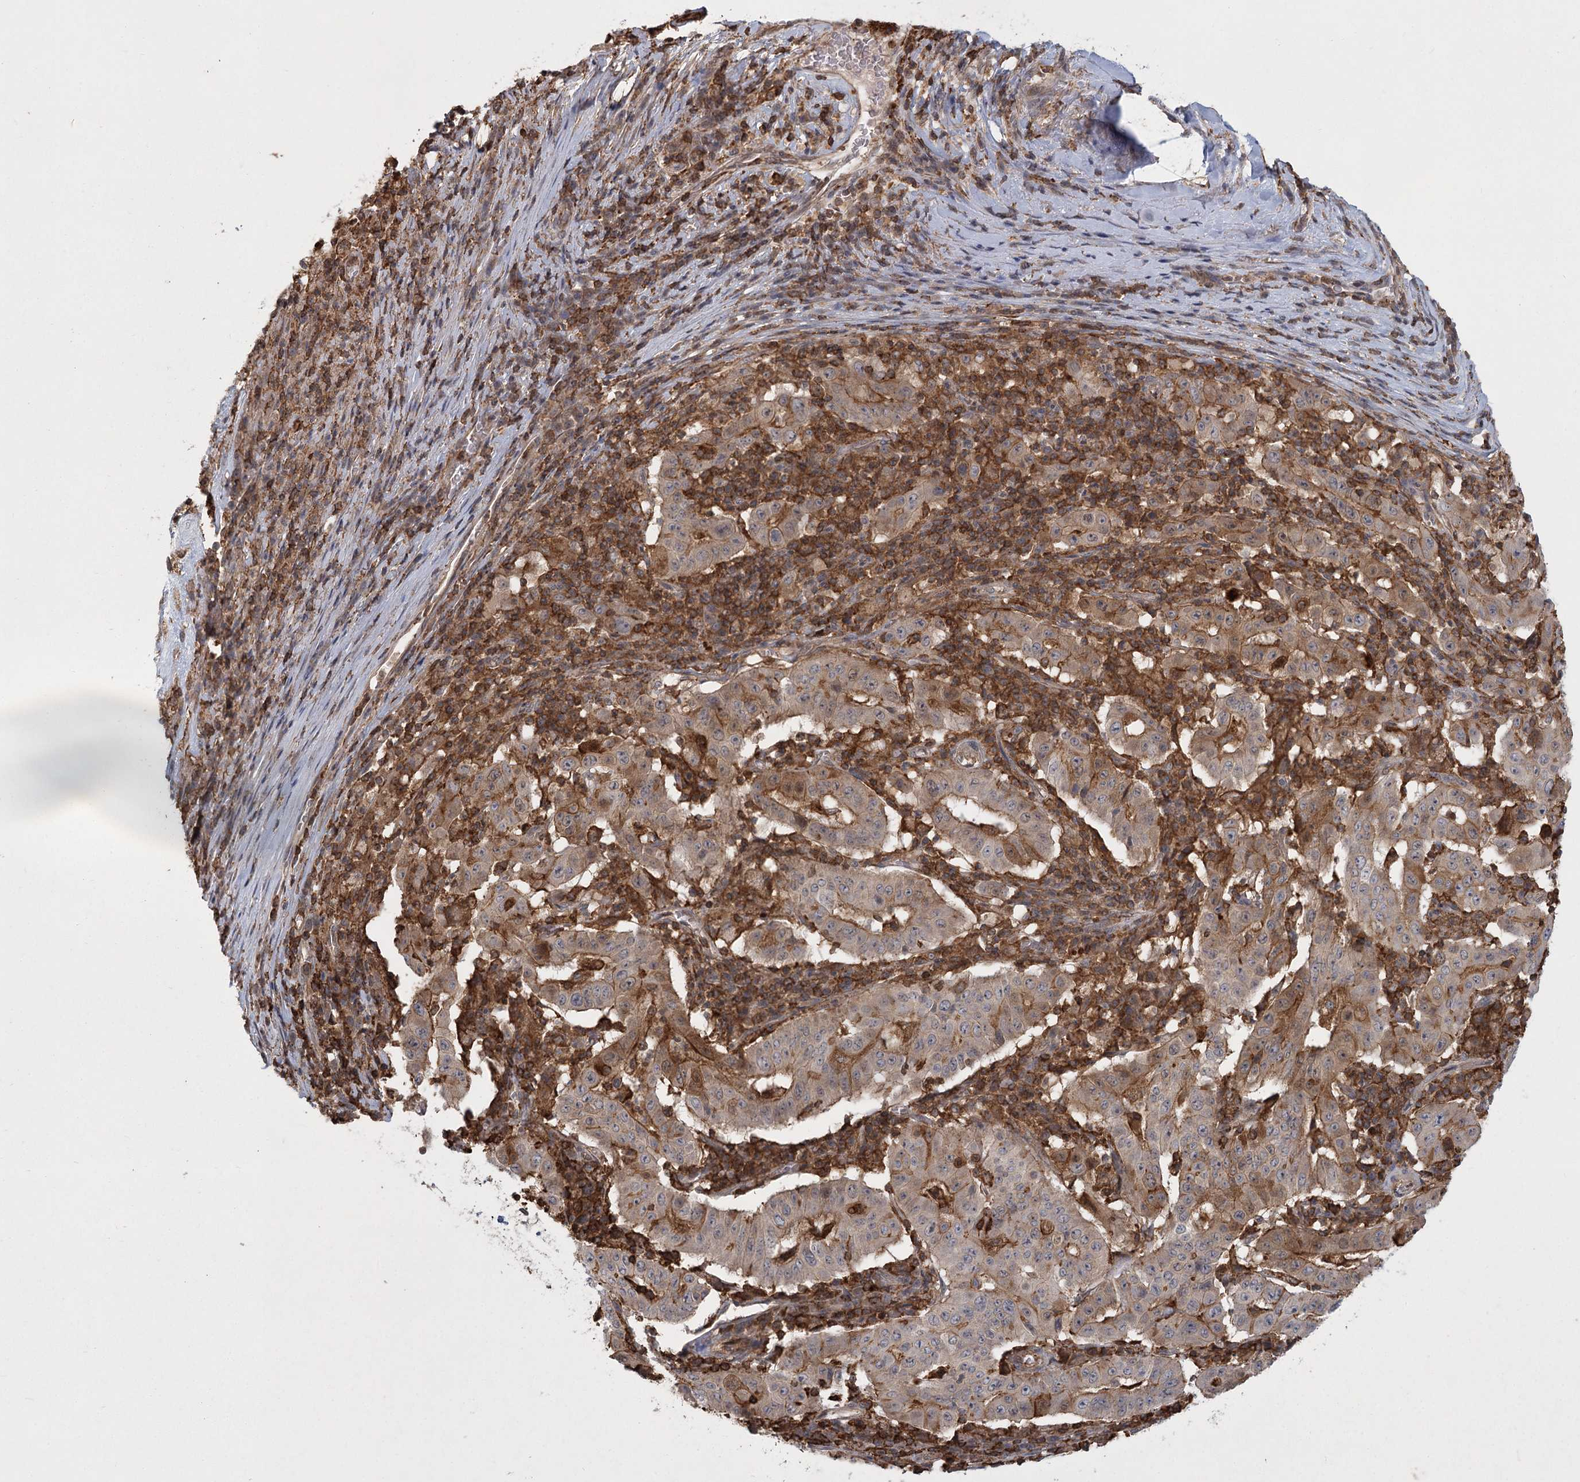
{"staining": {"intensity": "moderate", "quantity": ">75%", "location": "cytoplasmic/membranous"}, "tissue": "pancreatic cancer", "cell_type": "Tumor cells", "image_type": "cancer", "snomed": [{"axis": "morphology", "description": "Adenocarcinoma, NOS"}, {"axis": "topography", "description": "Pancreas"}], "caption": "An immunohistochemistry photomicrograph of neoplastic tissue is shown. Protein staining in brown highlights moderate cytoplasmic/membranous positivity in pancreatic adenocarcinoma within tumor cells.", "gene": "MEPE", "patient": {"sex": "male", "age": 63}}